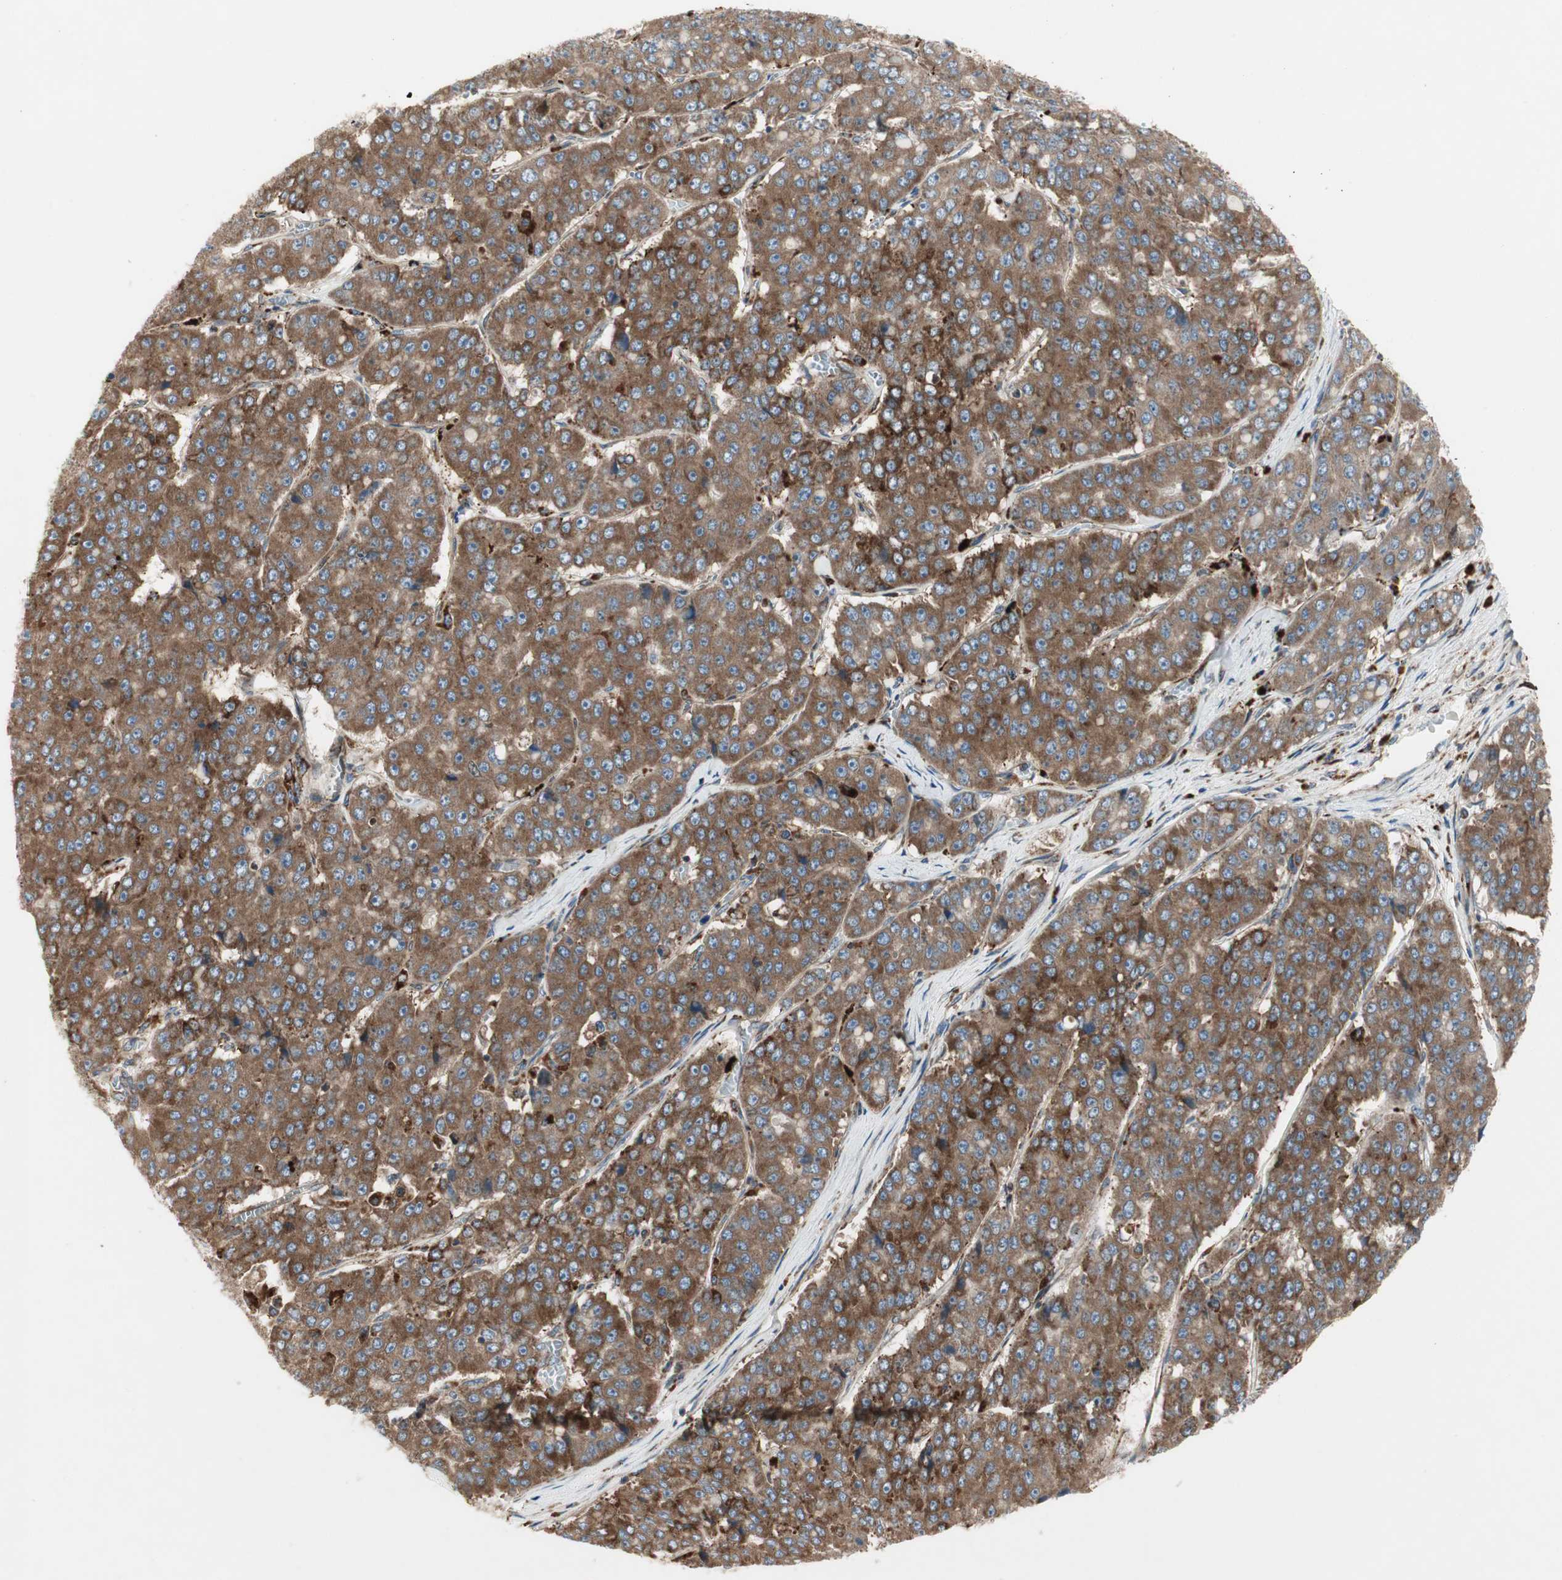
{"staining": {"intensity": "strong", "quantity": ">75%", "location": "cytoplasmic/membranous"}, "tissue": "pancreatic cancer", "cell_type": "Tumor cells", "image_type": "cancer", "snomed": [{"axis": "morphology", "description": "Adenocarcinoma, NOS"}, {"axis": "topography", "description": "Pancreas"}], "caption": "Adenocarcinoma (pancreatic) tissue exhibits strong cytoplasmic/membranous expression in approximately >75% of tumor cells, visualized by immunohistochemistry. (DAB (3,3'-diaminobenzidine) IHC, brown staining for protein, blue staining for nuclei).", "gene": "H6PD", "patient": {"sex": "male", "age": 50}}